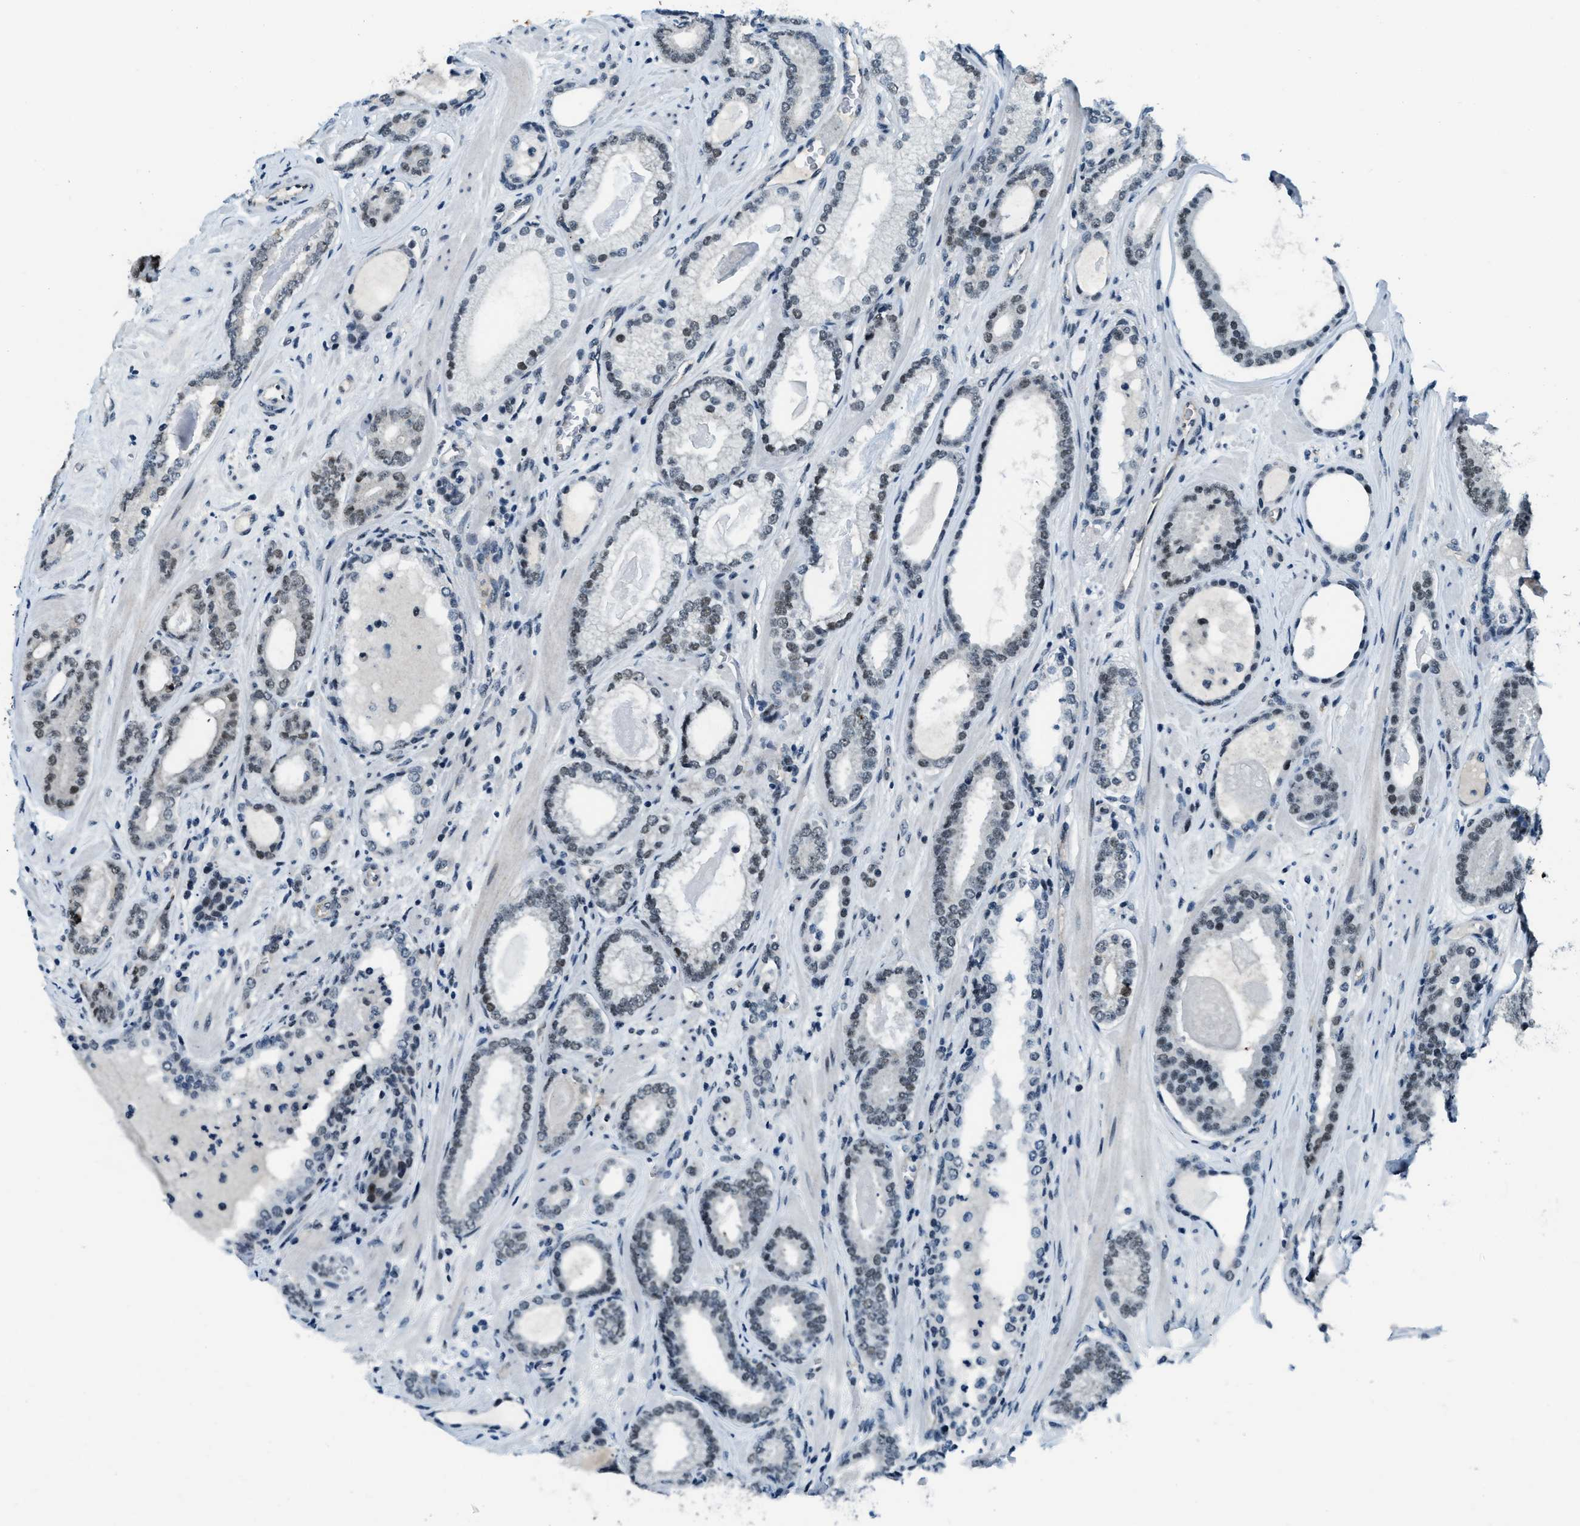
{"staining": {"intensity": "weak", "quantity": "25%-75%", "location": "nuclear"}, "tissue": "prostate cancer", "cell_type": "Tumor cells", "image_type": "cancer", "snomed": [{"axis": "morphology", "description": "Adenocarcinoma, High grade"}, {"axis": "topography", "description": "Prostate"}], "caption": "Prostate cancer stained for a protein (brown) exhibits weak nuclear positive positivity in approximately 25%-75% of tumor cells.", "gene": "KLF6", "patient": {"sex": "male", "age": 60}}